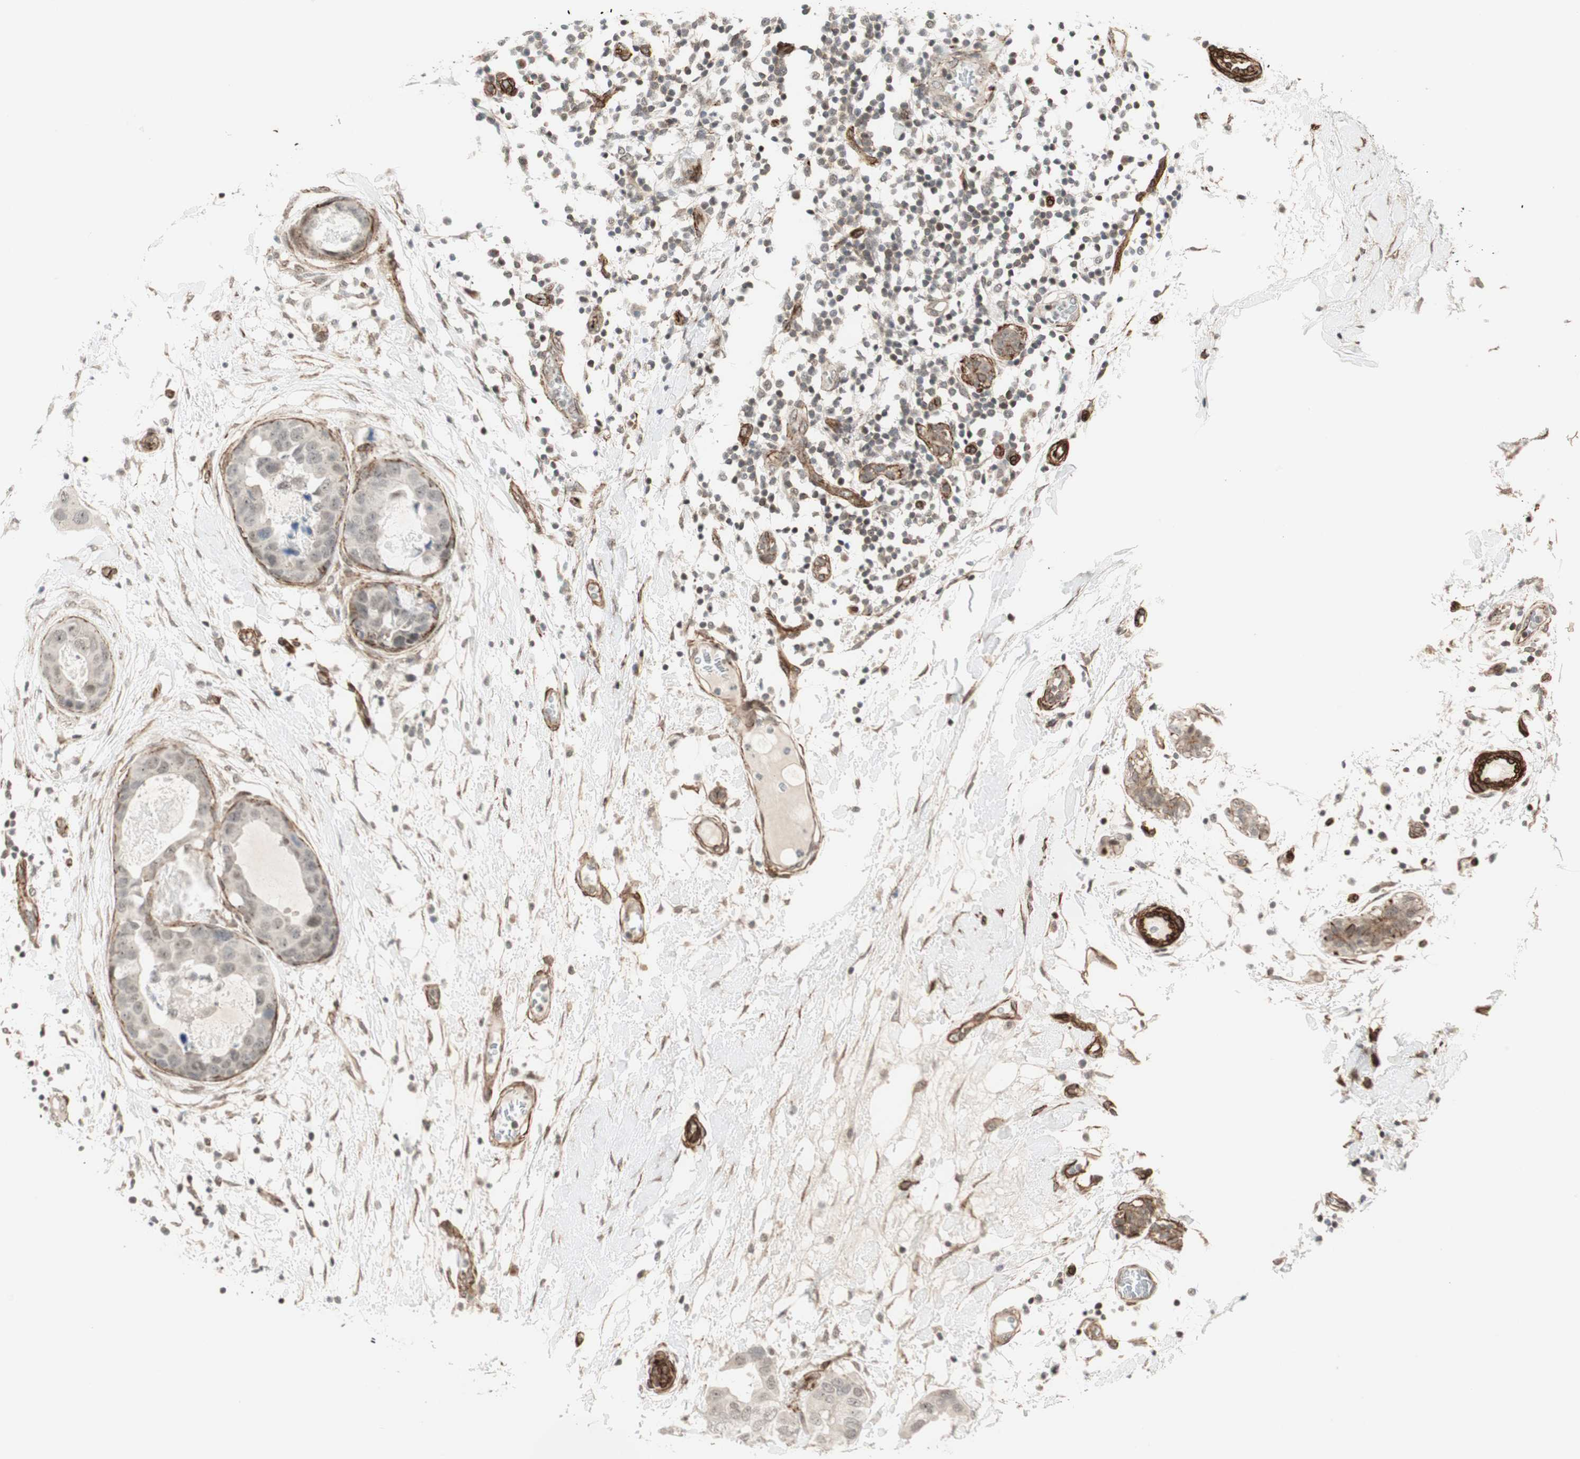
{"staining": {"intensity": "negative", "quantity": "none", "location": "none"}, "tissue": "breast cancer", "cell_type": "Tumor cells", "image_type": "cancer", "snomed": [{"axis": "morphology", "description": "Duct carcinoma"}, {"axis": "topography", "description": "Breast"}], "caption": "Immunohistochemical staining of invasive ductal carcinoma (breast) demonstrates no significant staining in tumor cells.", "gene": "CDK19", "patient": {"sex": "female", "age": 40}}